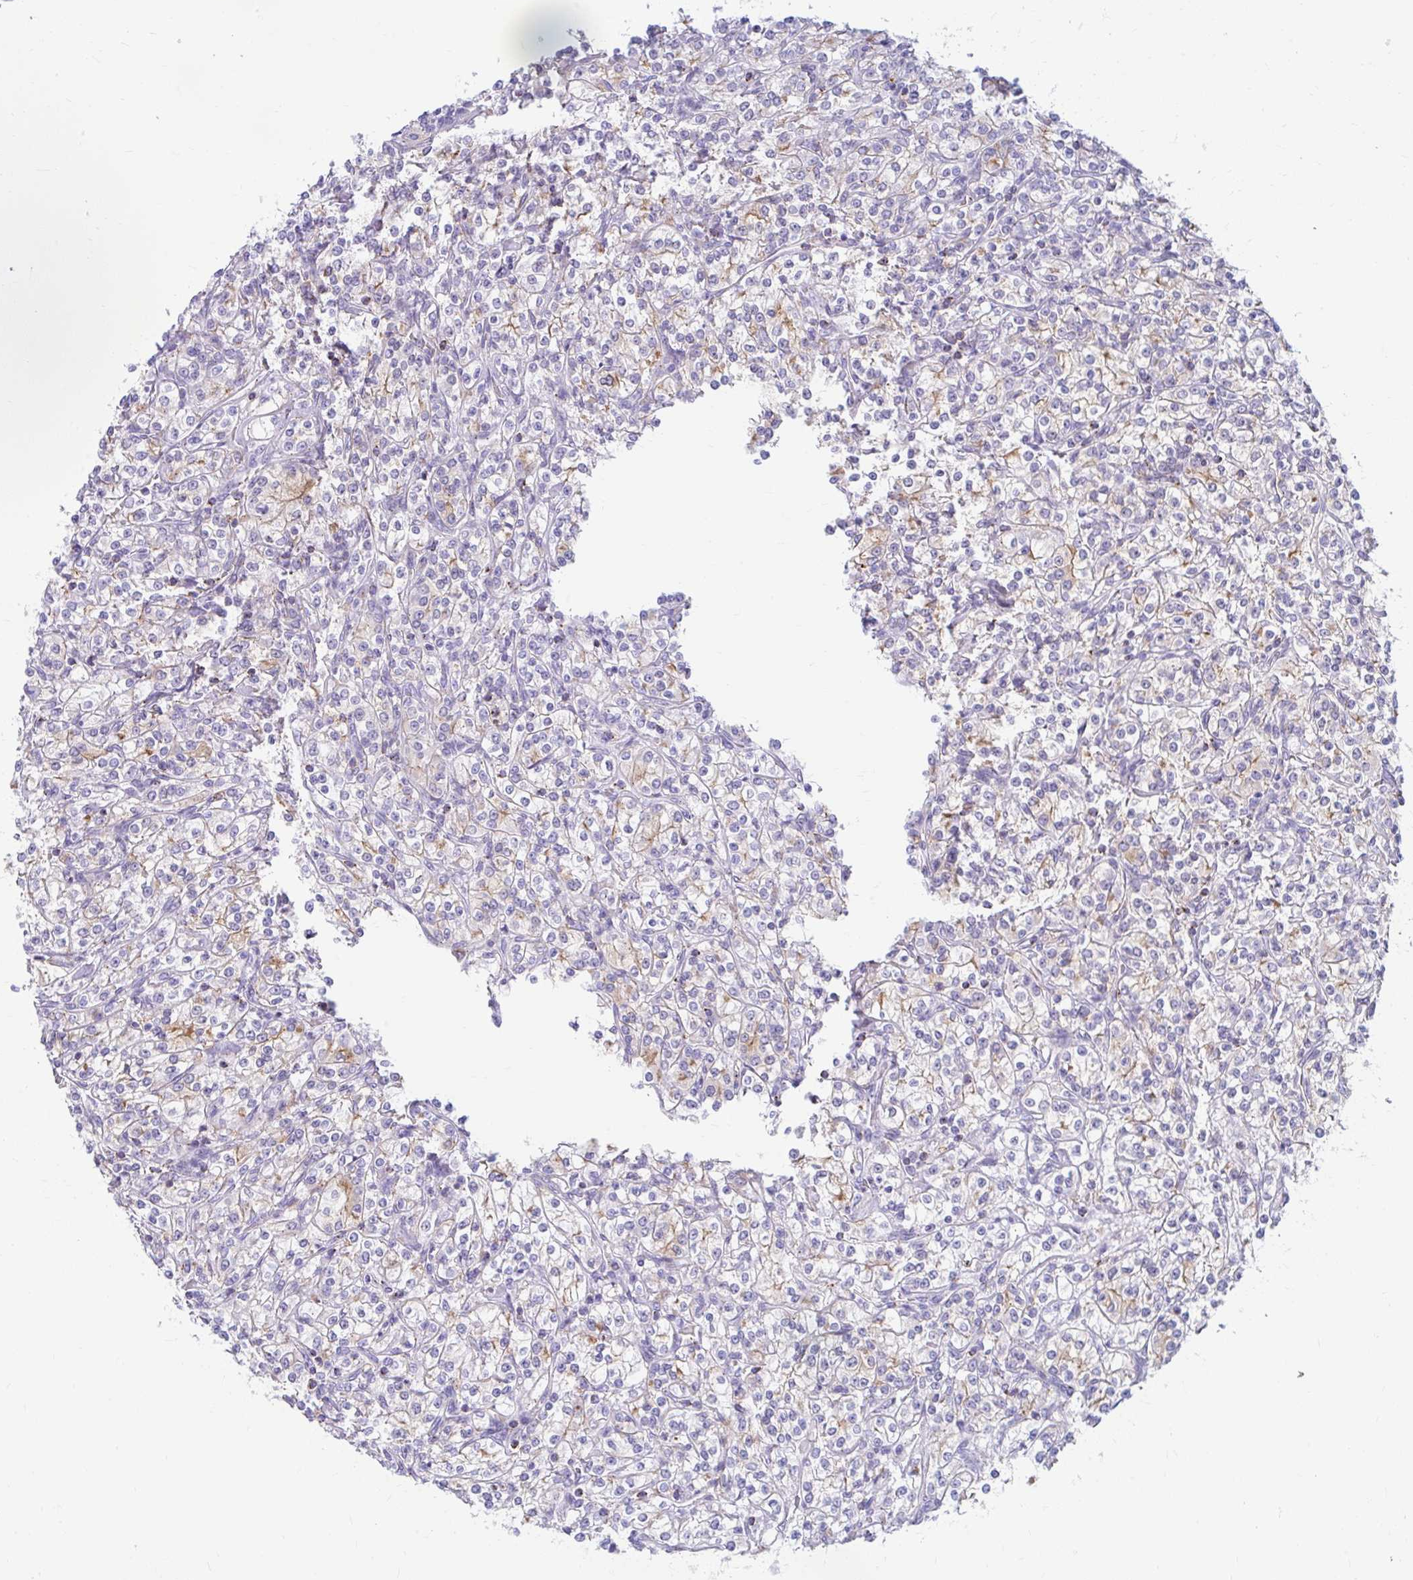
{"staining": {"intensity": "moderate", "quantity": "<25%", "location": "cytoplasmic/membranous"}, "tissue": "renal cancer", "cell_type": "Tumor cells", "image_type": "cancer", "snomed": [{"axis": "morphology", "description": "Adenocarcinoma, NOS"}, {"axis": "topography", "description": "Kidney"}], "caption": "Immunohistochemical staining of human adenocarcinoma (renal) reveals low levels of moderate cytoplasmic/membranous expression in approximately <25% of tumor cells.", "gene": "RADIL", "patient": {"sex": "male", "age": 77}}